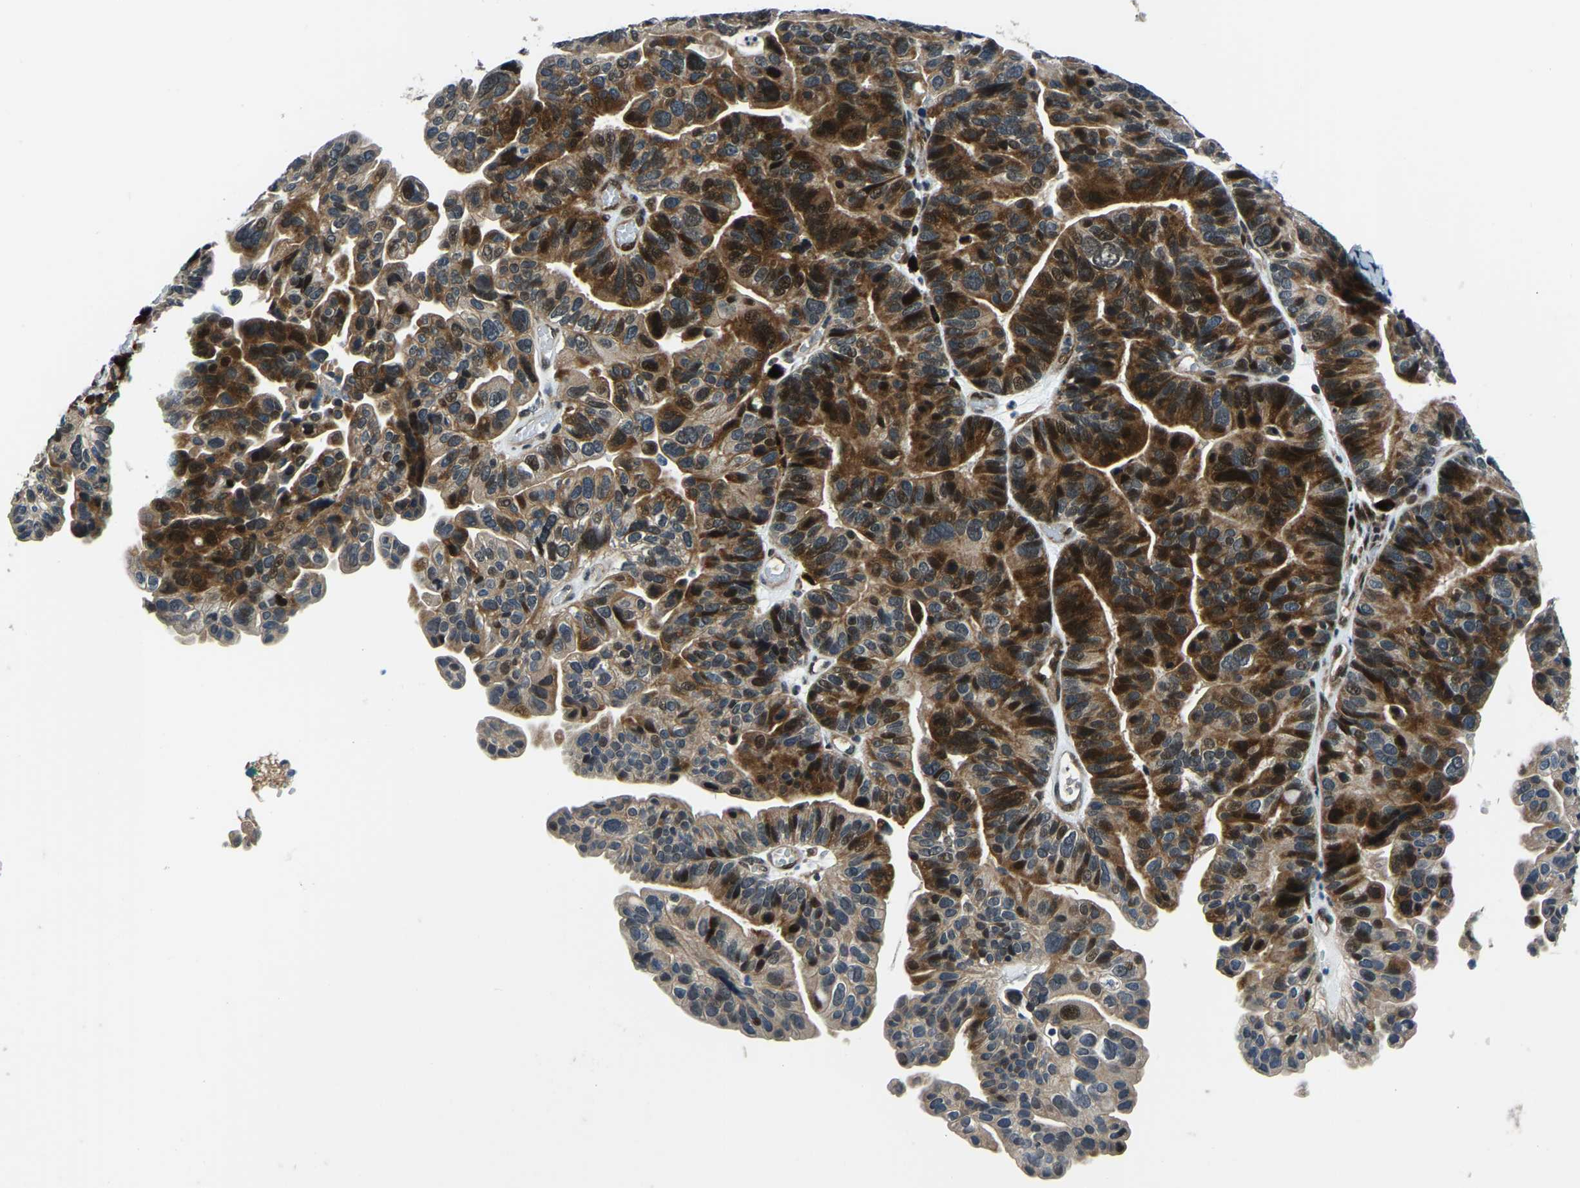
{"staining": {"intensity": "strong", "quantity": ">75%", "location": "cytoplasmic/membranous,nuclear"}, "tissue": "ovarian cancer", "cell_type": "Tumor cells", "image_type": "cancer", "snomed": [{"axis": "morphology", "description": "Cystadenocarcinoma, serous, NOS"}, {"axis": "topography", "description": "Ovary"}], "caption": "Protein analysis of ovarian cancer (serous cystadenocarcinoma) tissue exhibits strong cytoplasmic/membranous and nuclear staining in about >75% of tumor cells.", "gene": "ING2", "patient": {"sex": "female", "age": 56}}